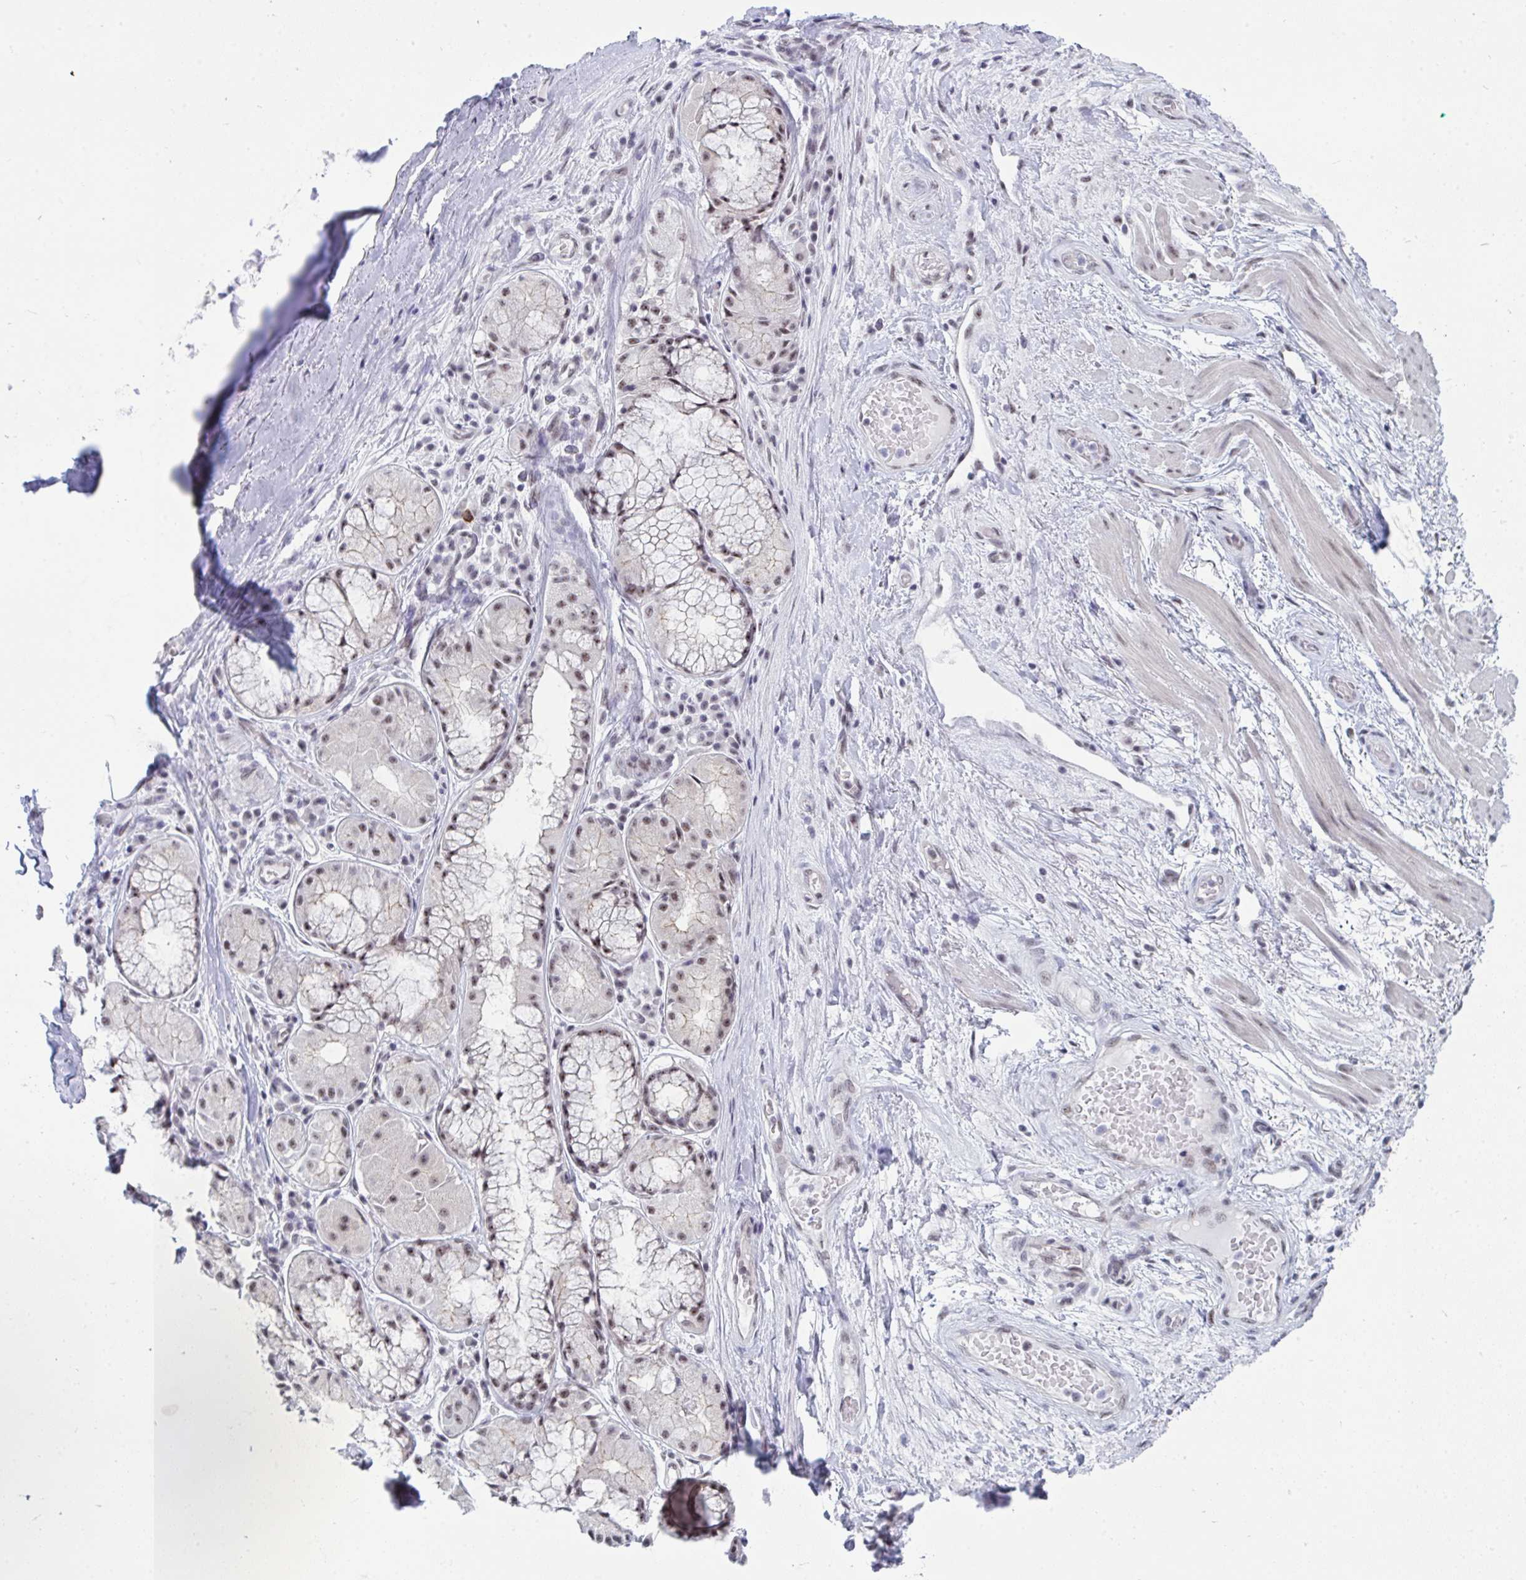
{"staining": {"intensity": "negative", "quantity": "none", "location": "none"}, "tissue": "adipose tissue", "cell_type": "Adipocytes", "image_type": "normal", "snomed": [{"axis": "morphology", "description": "Normal tissue, NOS"}, {"axis": "topography", "description": "Cartilage tissue"}, {"axis": "topography", "description": "Bronchus"}], "caption": "An IHC histopathology image of benign adipose tissue is shown. There is no staining in adipocytes of adipose tissue. Brightfield microscopy of immunohistochemistry stained with DAB (3,3'-diaminobenzidine) (brown) and hematoxylin (blue), captured at high magnification.", "gene": "PRR14", "patient": {"sex": "male", "age": 64}}